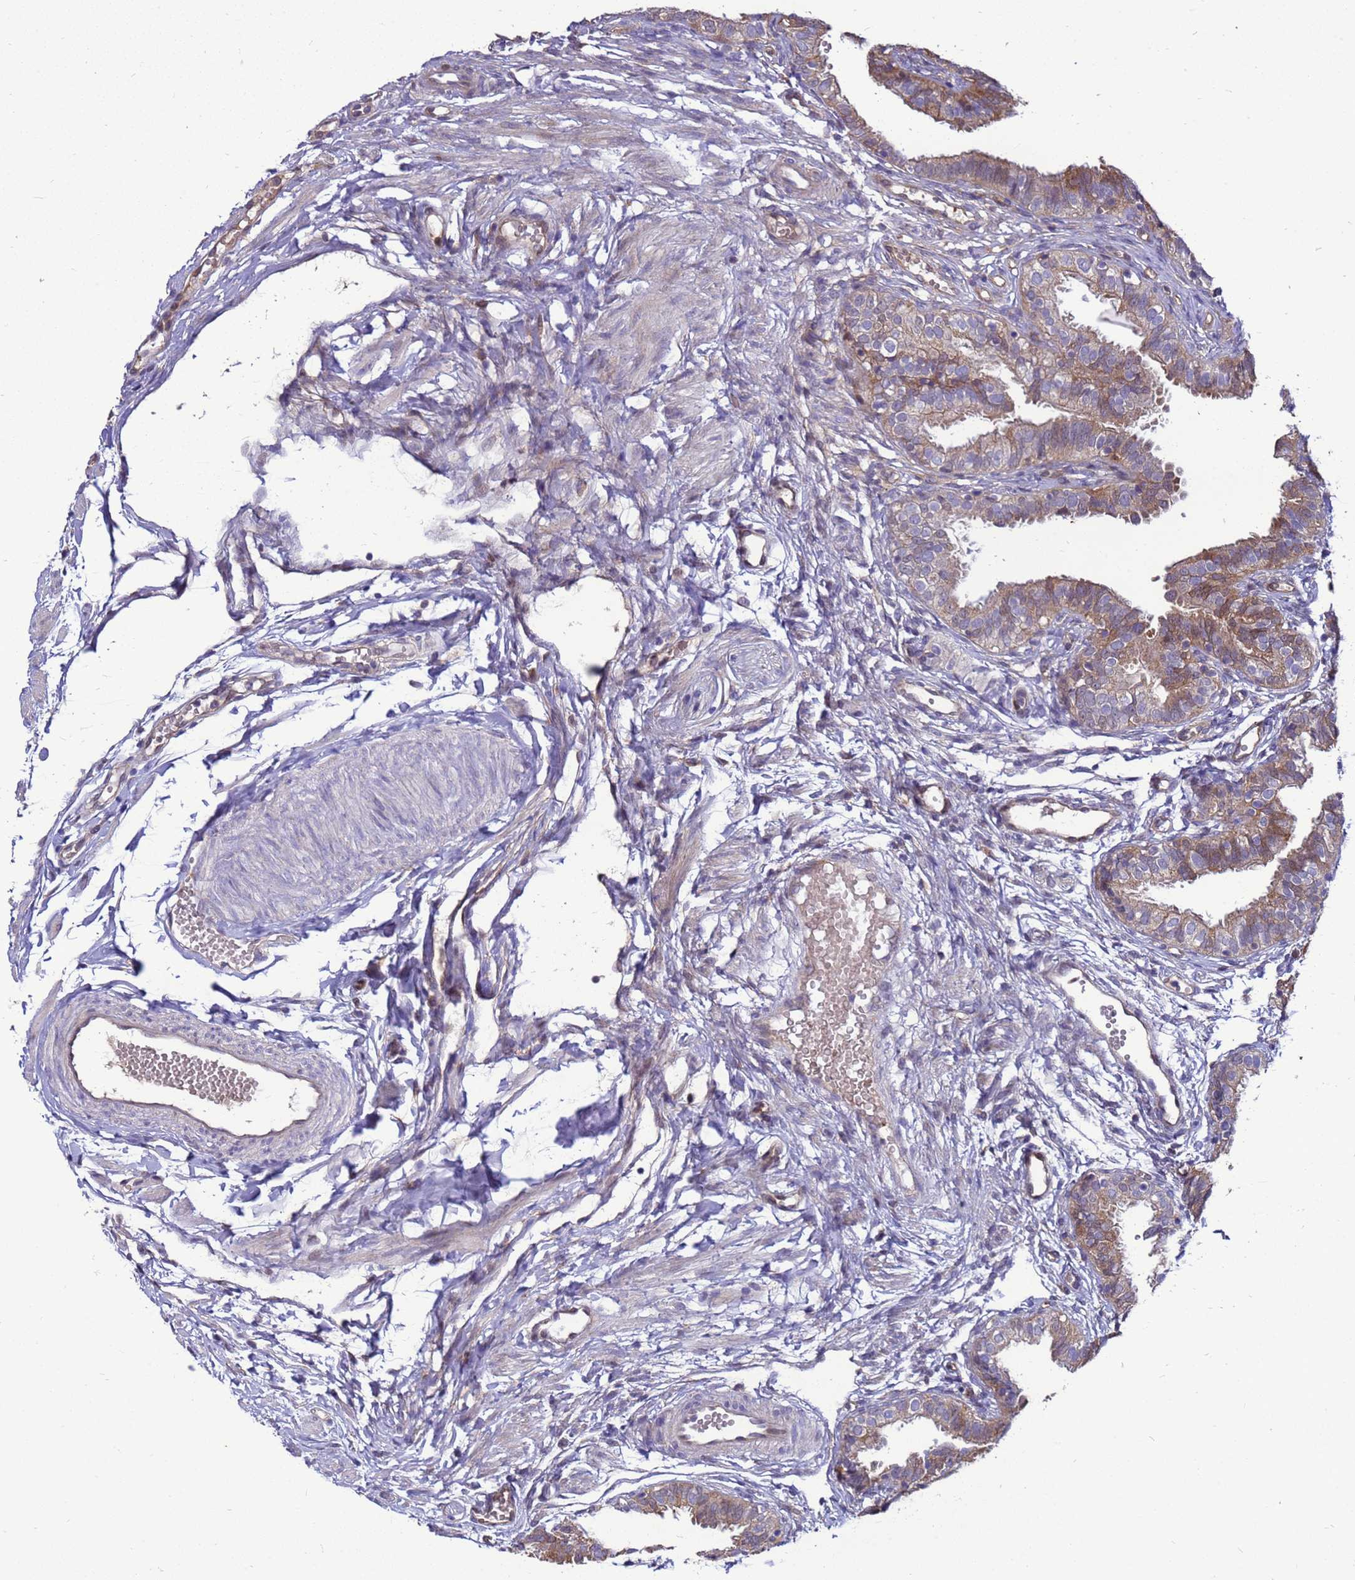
{"staining": {"intensity": "strong", "quantity": "25%-75%", "location": "cytoplasmic/membranous,nuclear"}, "tissue": "fallopian tube", "cell_type": "Glandular cells", "image_type": "normal", "snomed": [{"axis": "morphology", "description": "Normal tissue, NOS"}, {"axis": "topography", "description": "Fallopian tube"}], "caption": "Glandular cells show high levels of strong cytoplasmic/membranous,nuclear expression in about 25%-75% of cells in normal human fallopian tube. (brown staining indicates protein expression, while blue staining denotes nuclei).", "gene": "EIF4EBP3", "patient": {"sex": "female", "age": 35}}